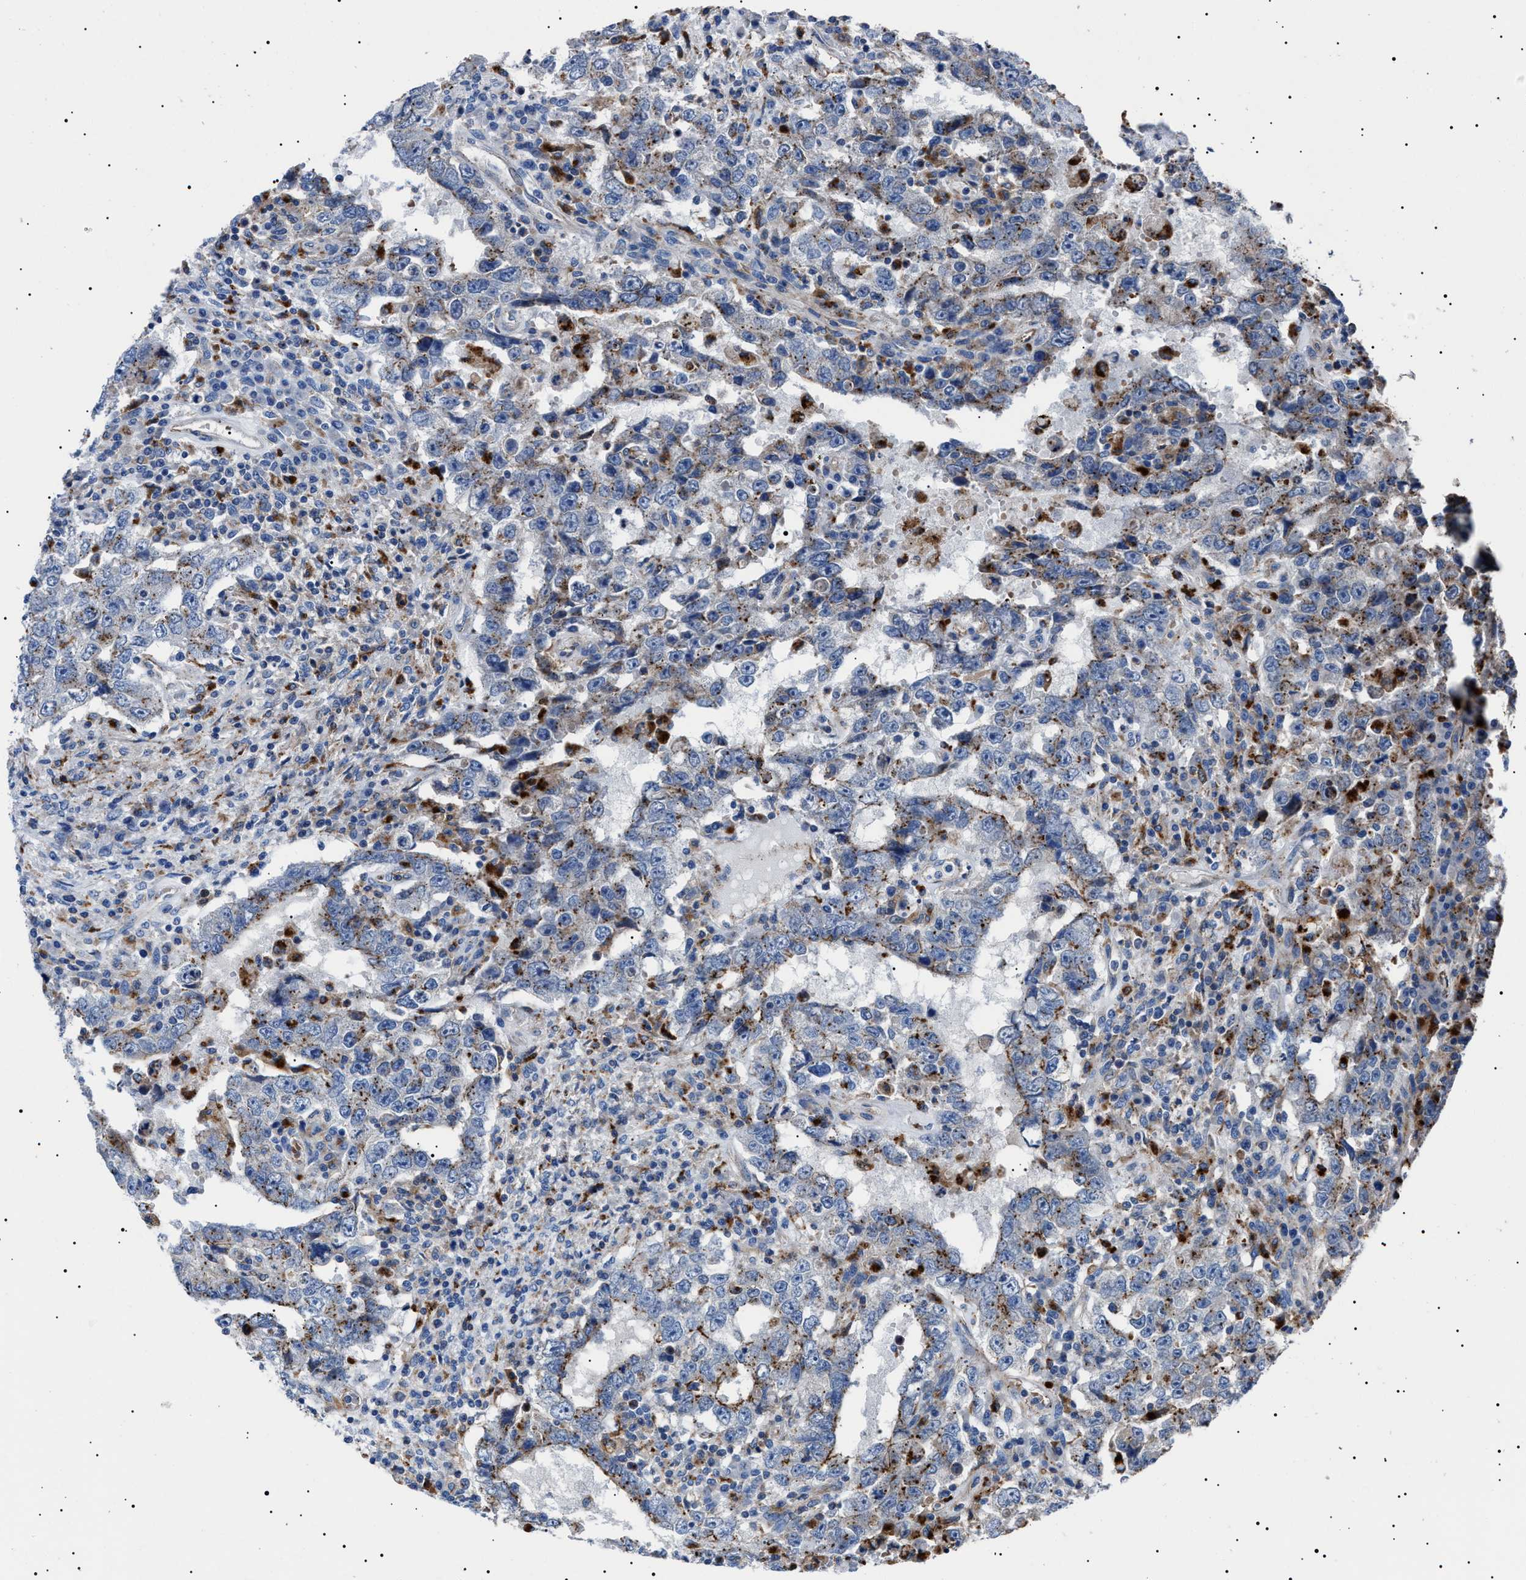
{"staining": {"intensity": "strong", "quantity": "<25%", "location": "cytoplasmic/membranous"}, "tissue": "testis cancer", "cell_type": "Tumor cells", "image_type": "cancer", "snomed": [{"axis": "morphology", "description": "Carcinoma, Embryonal, NOS"}, {"axis": "topography", "description": "Testis"}], "caption": "Embryonal carcinoma (testis) stained with DAB IHC shows medium levels of strong cytoplasmic/membranous staining in approximately <25% of tumor cells.", "gene": "NEU1", "patient": {"sex": "male", "age": 26}}